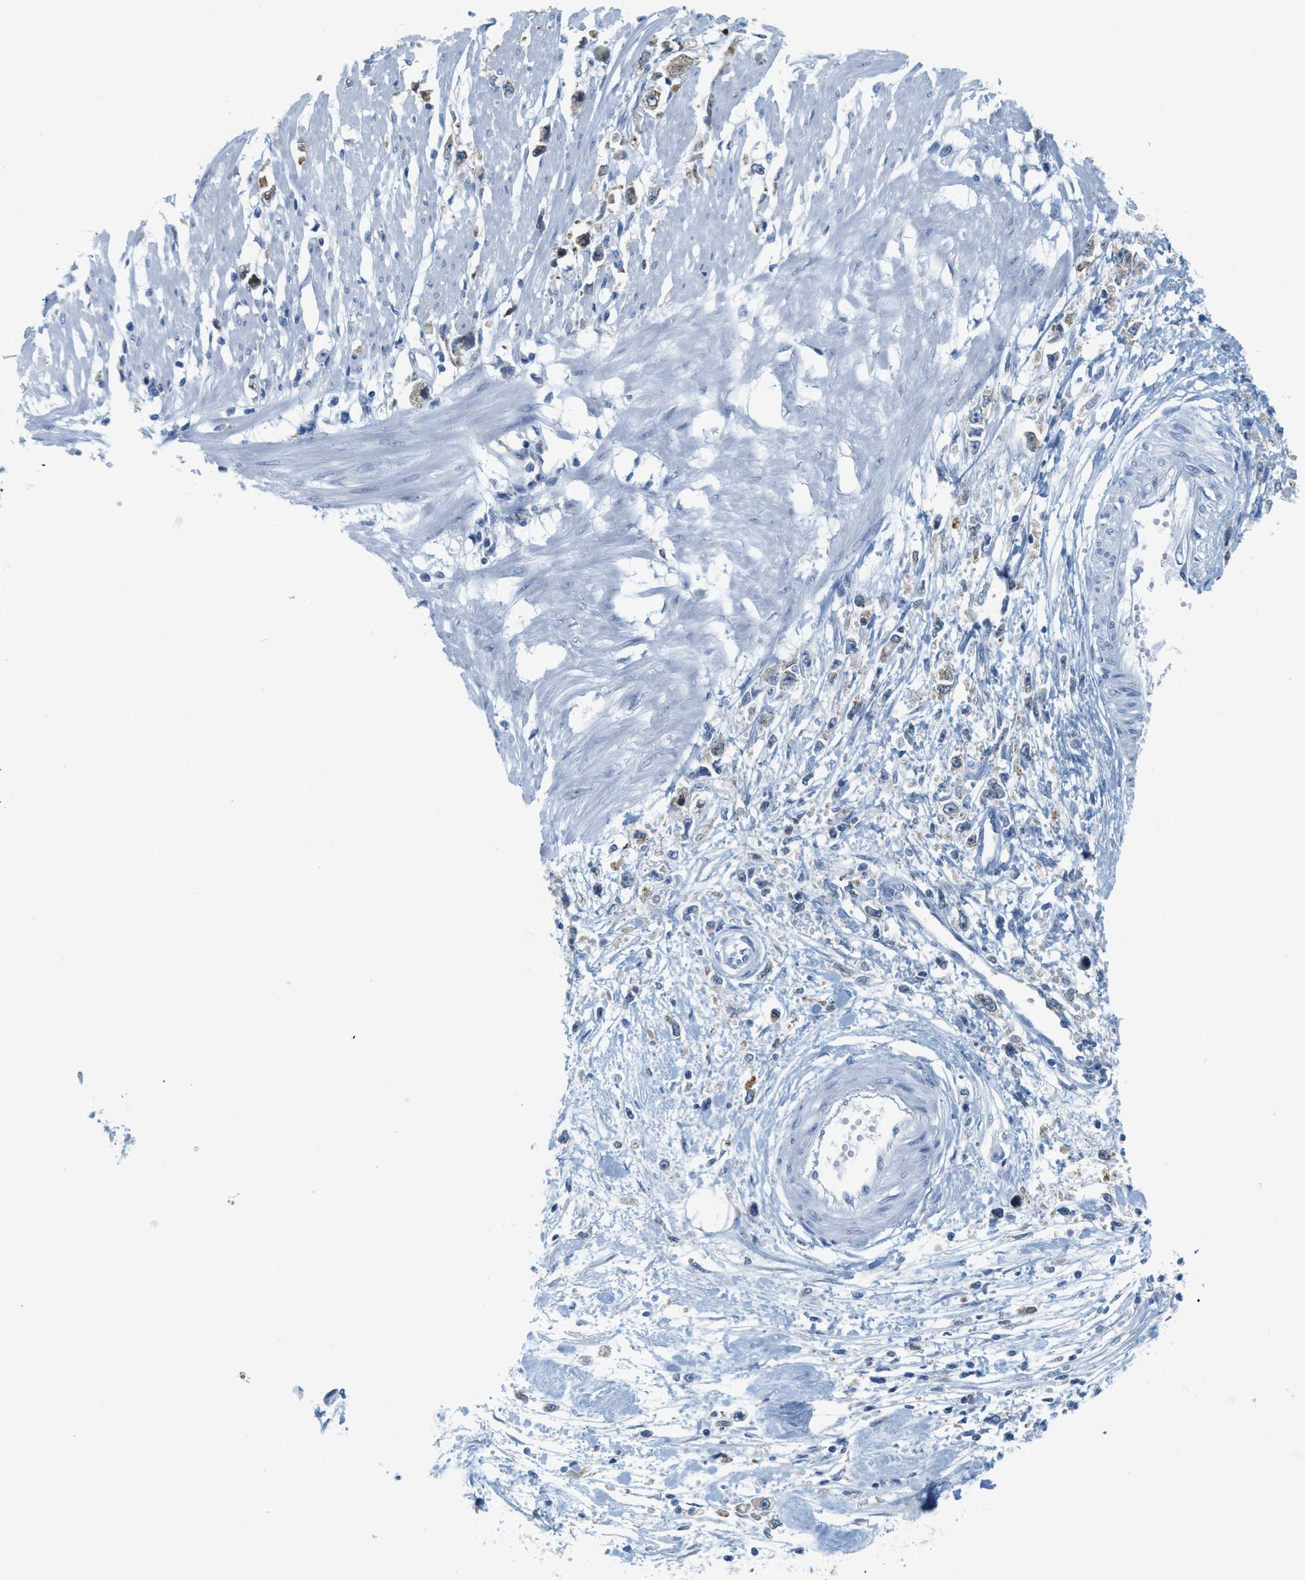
{"staining": {"intensity": "weak", "quantity": ">75%", "location": "cytoplasmic/membranous"}, "tissue": "stomach cancer", "cell_type": "Tumor cells", "image_type": "cancer", "snomed": [{"axis": "morphology", "description": "Adenocarcinoma, NOS"}, {"axis": "topography", "description": "Stomach"}], "caption": "Immunohistochemistry histopathology image of stomach cancer (adenocarcinoma) stained for a protein (brown), which shows low levels of weak cytoplasmic/membranous positivity in approximately >75% of tumor cells.", "gene": "TEX264", "patient": {"sex": "female", "age": 59}}